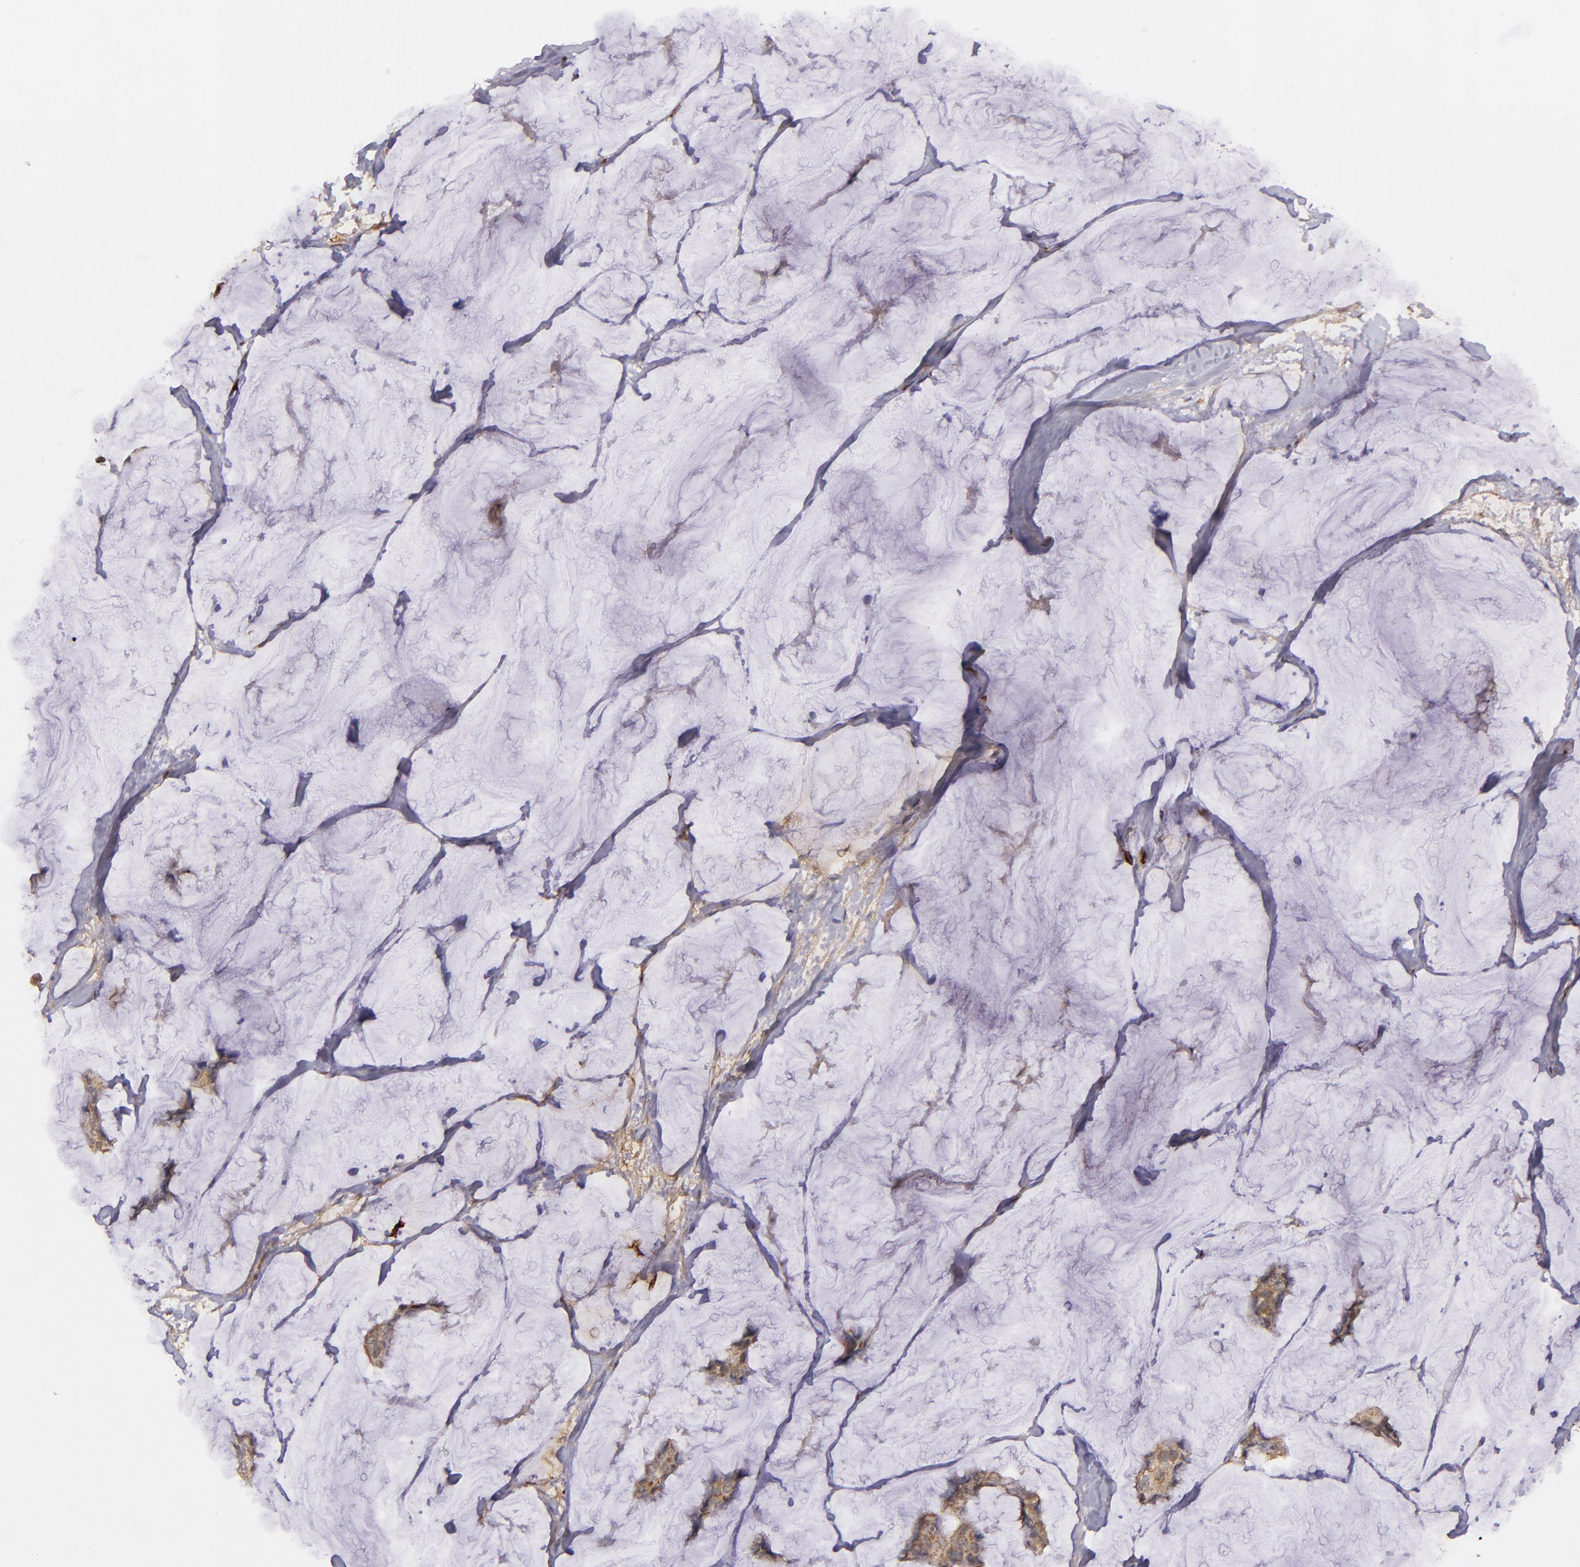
{"staining": {"intensity": "moderate", "quantity": ">75%", "location": "cytoplasmic/membranous"}, "tissue": "breast cancer", "cell_type": "Tumor cells", "image_type": "cancer", "snomed": [{"axis": "morphology", "description": "Normal tissue, NOS"}, {"axis": "morphology", "description": "Duct carcinoma"}, {"axis": "topography", "description": "Breast"}], "caption": "An image of breast cancer (infiltrating ductal carcinoma) stained for a protein demonstrates moderate cytoplasmic/membranous brown staining in tumor cells.", "gene": "ZFYVE1", "patient": {"sex": "female", "age": 50}}